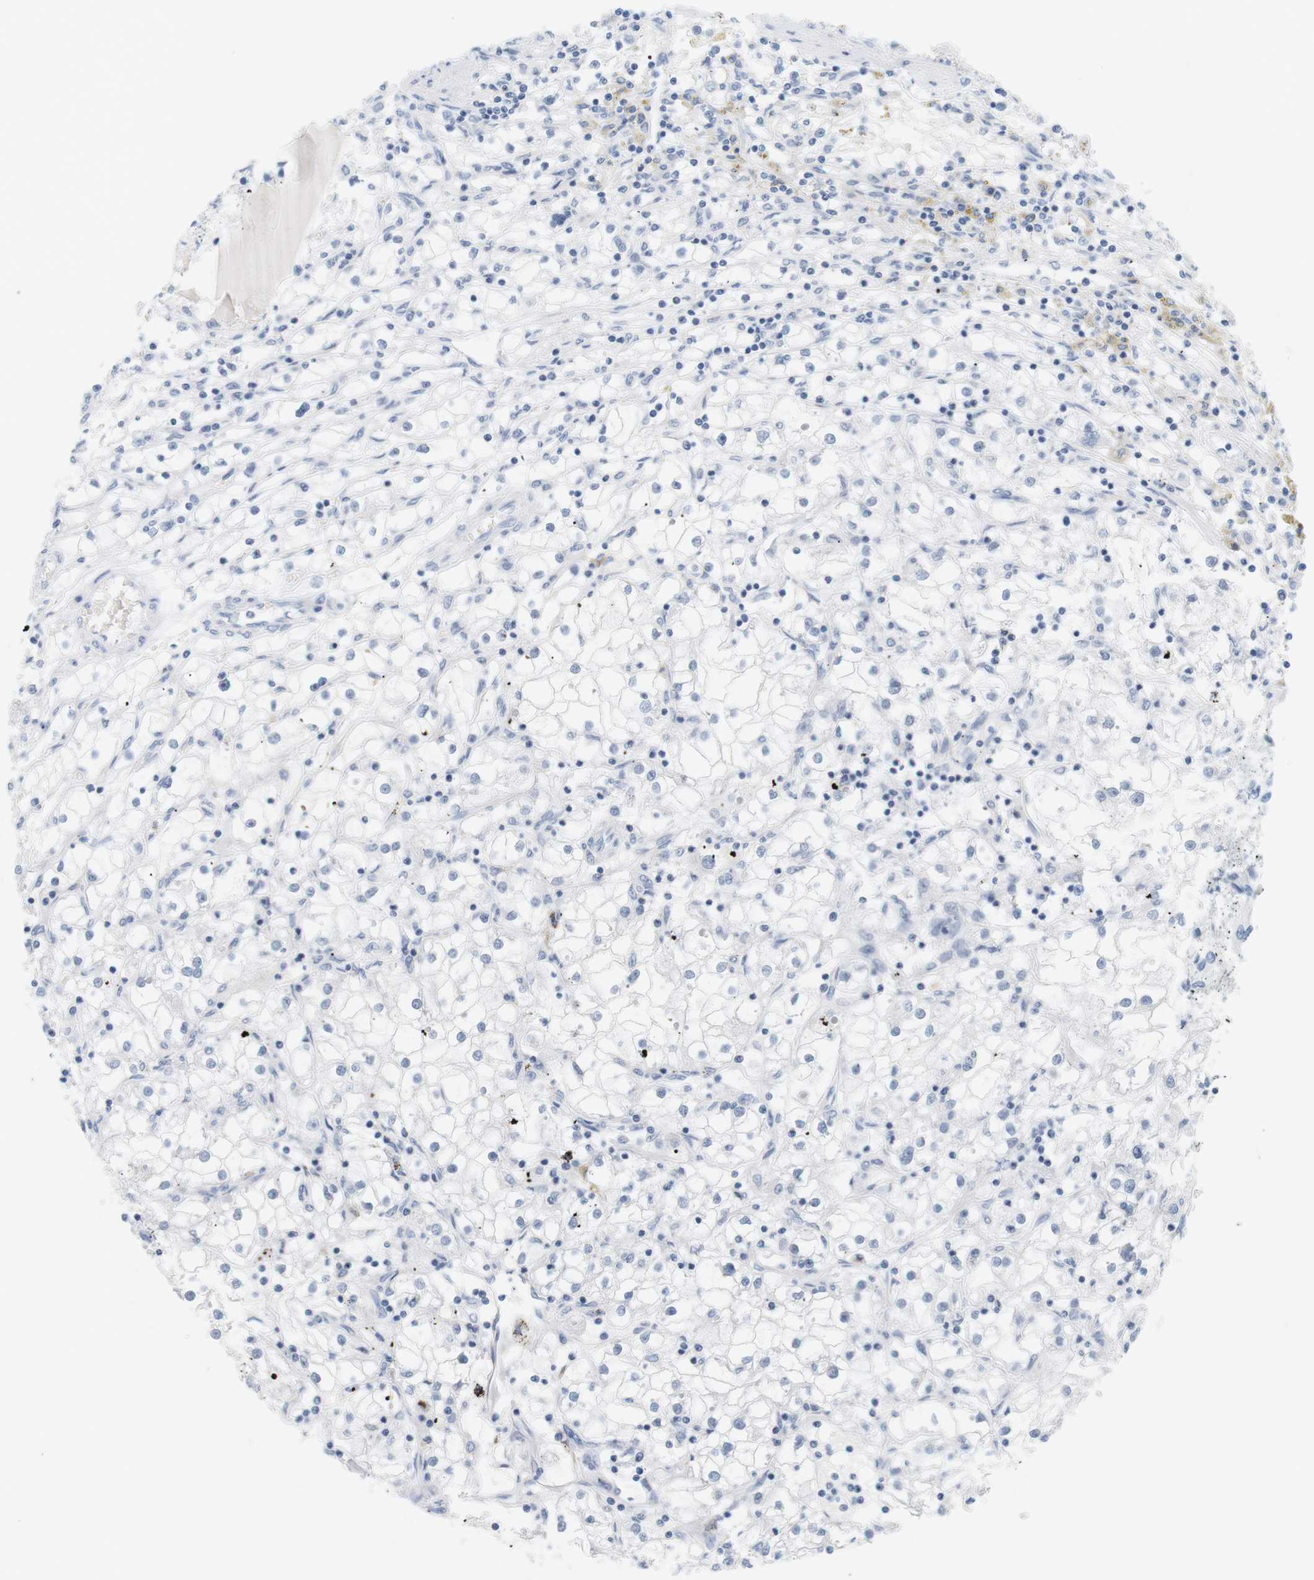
{"staining": {"intensity": "negative", "quantity": "none", "location": "none"}, "tissue": "renal cancer", "cell_type": "Tumor cells", "image_type": "cancer", "snomed": [{"axis": "morphology", "description": "Adenocarcinoma, NOS"}, {"axis": "topography", "description": "Kidney"}], "caption": "Tumor cells show no significant expression in renal cancer (adenocarcinoma).", "gene": "OPRM1", "patient": {"sex": "male", "age": 56}}